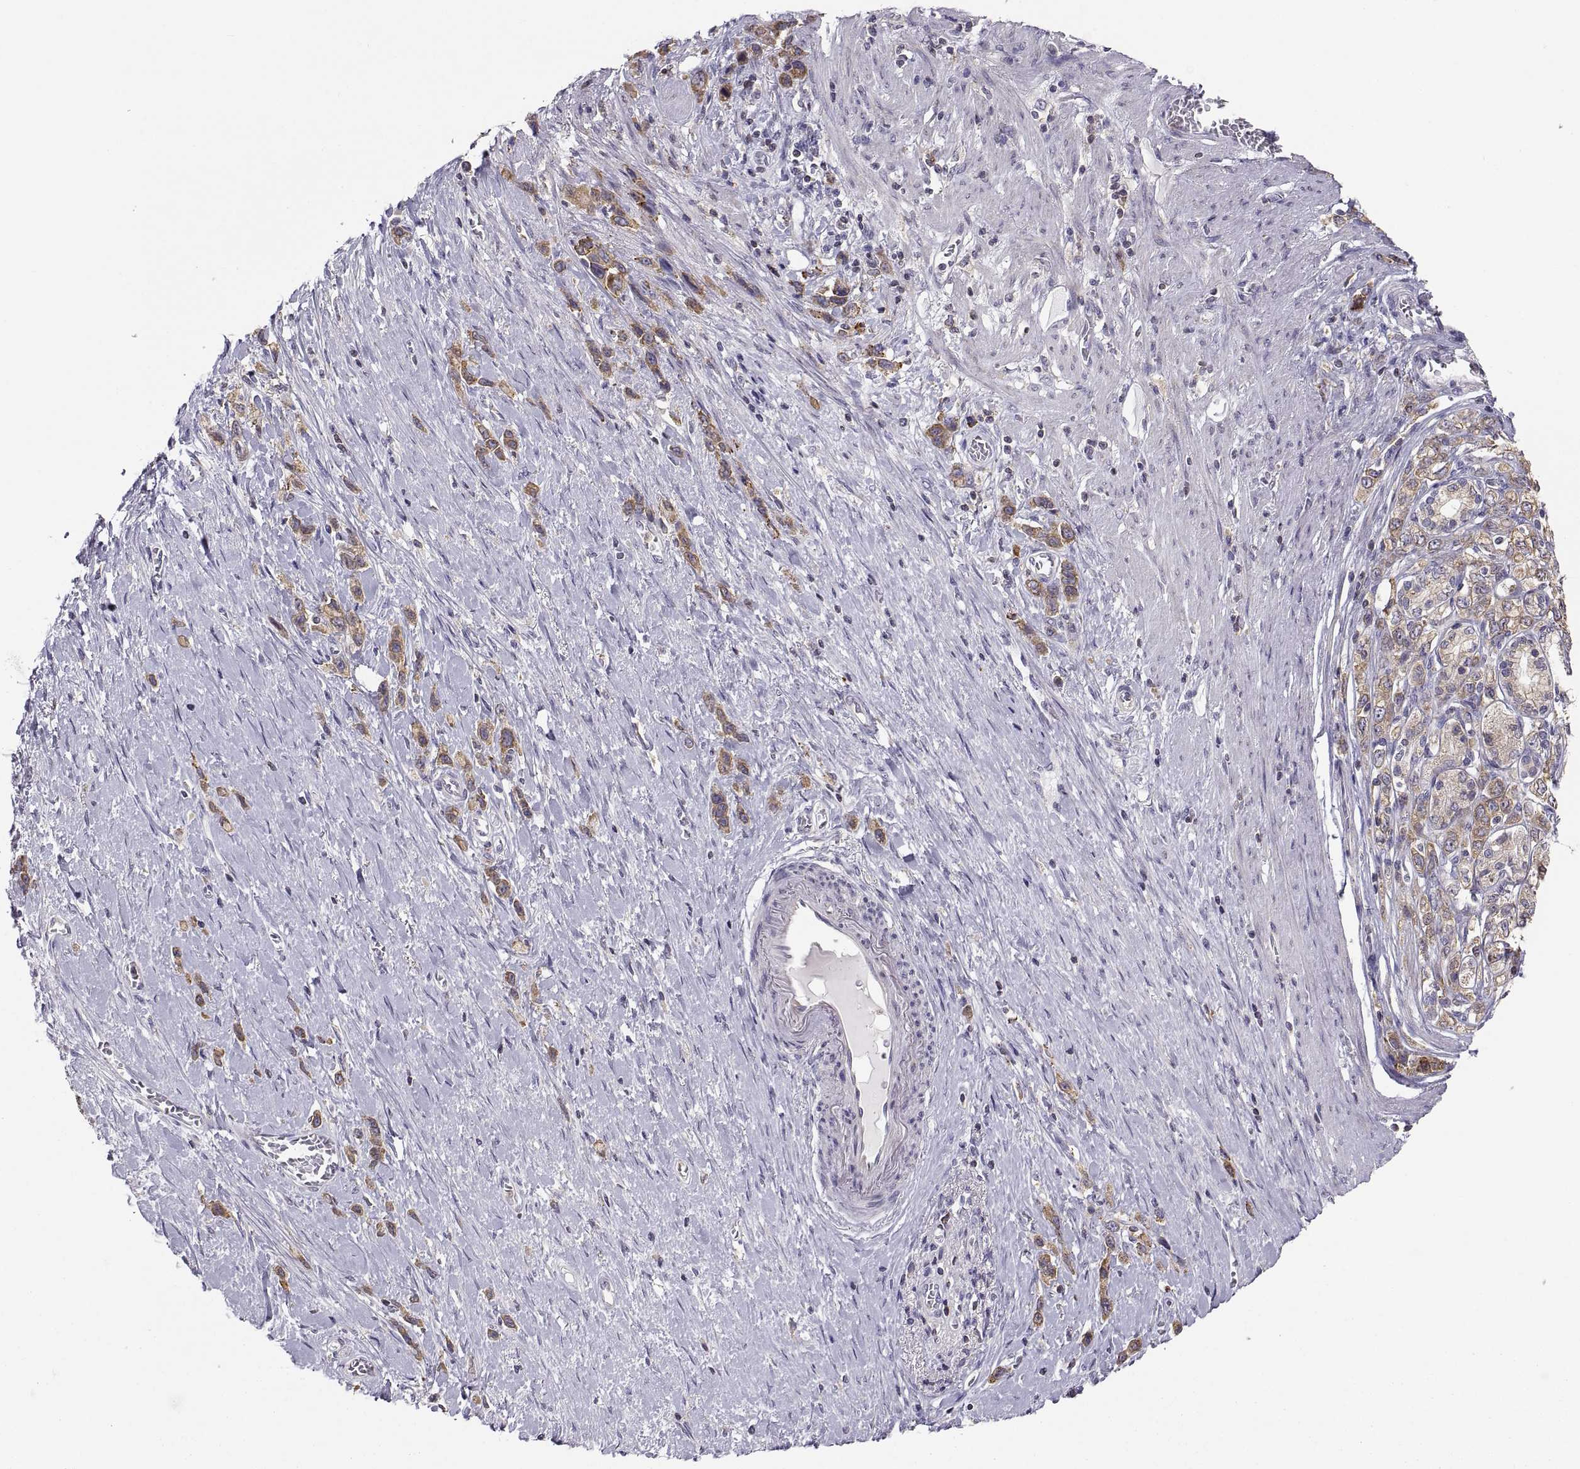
{"staining": {"intensity": "moderate", "quantity": ">75%", "location": "cytoplasmic/membranous"}, "tissue": "stomach cancer", "cell_type": "Tumor cells", "image_type": "cancer", "snomed": [{"axis": "morphology", "description": "Normal tissue, NOS"}, {"axis": "morphology", "description": "Adenocarcinoma, NOS"}, {"axis": "morphology", "description": "Adenocarcinoma, High grade"}, {"axis": "topography", "description": "Stomach, upper"}, {"axis": "topography", "description": "Stomach"}], "caption": "A brown stain highlights moderate cytoplasmic/membranous expression of a protein in stomach cancer tumor cells. (brown staining indicates protein expression, while blue staining denotes nuclei).", "gene": "ERO1A", "patient": {"sex": "female", "age": 65}}